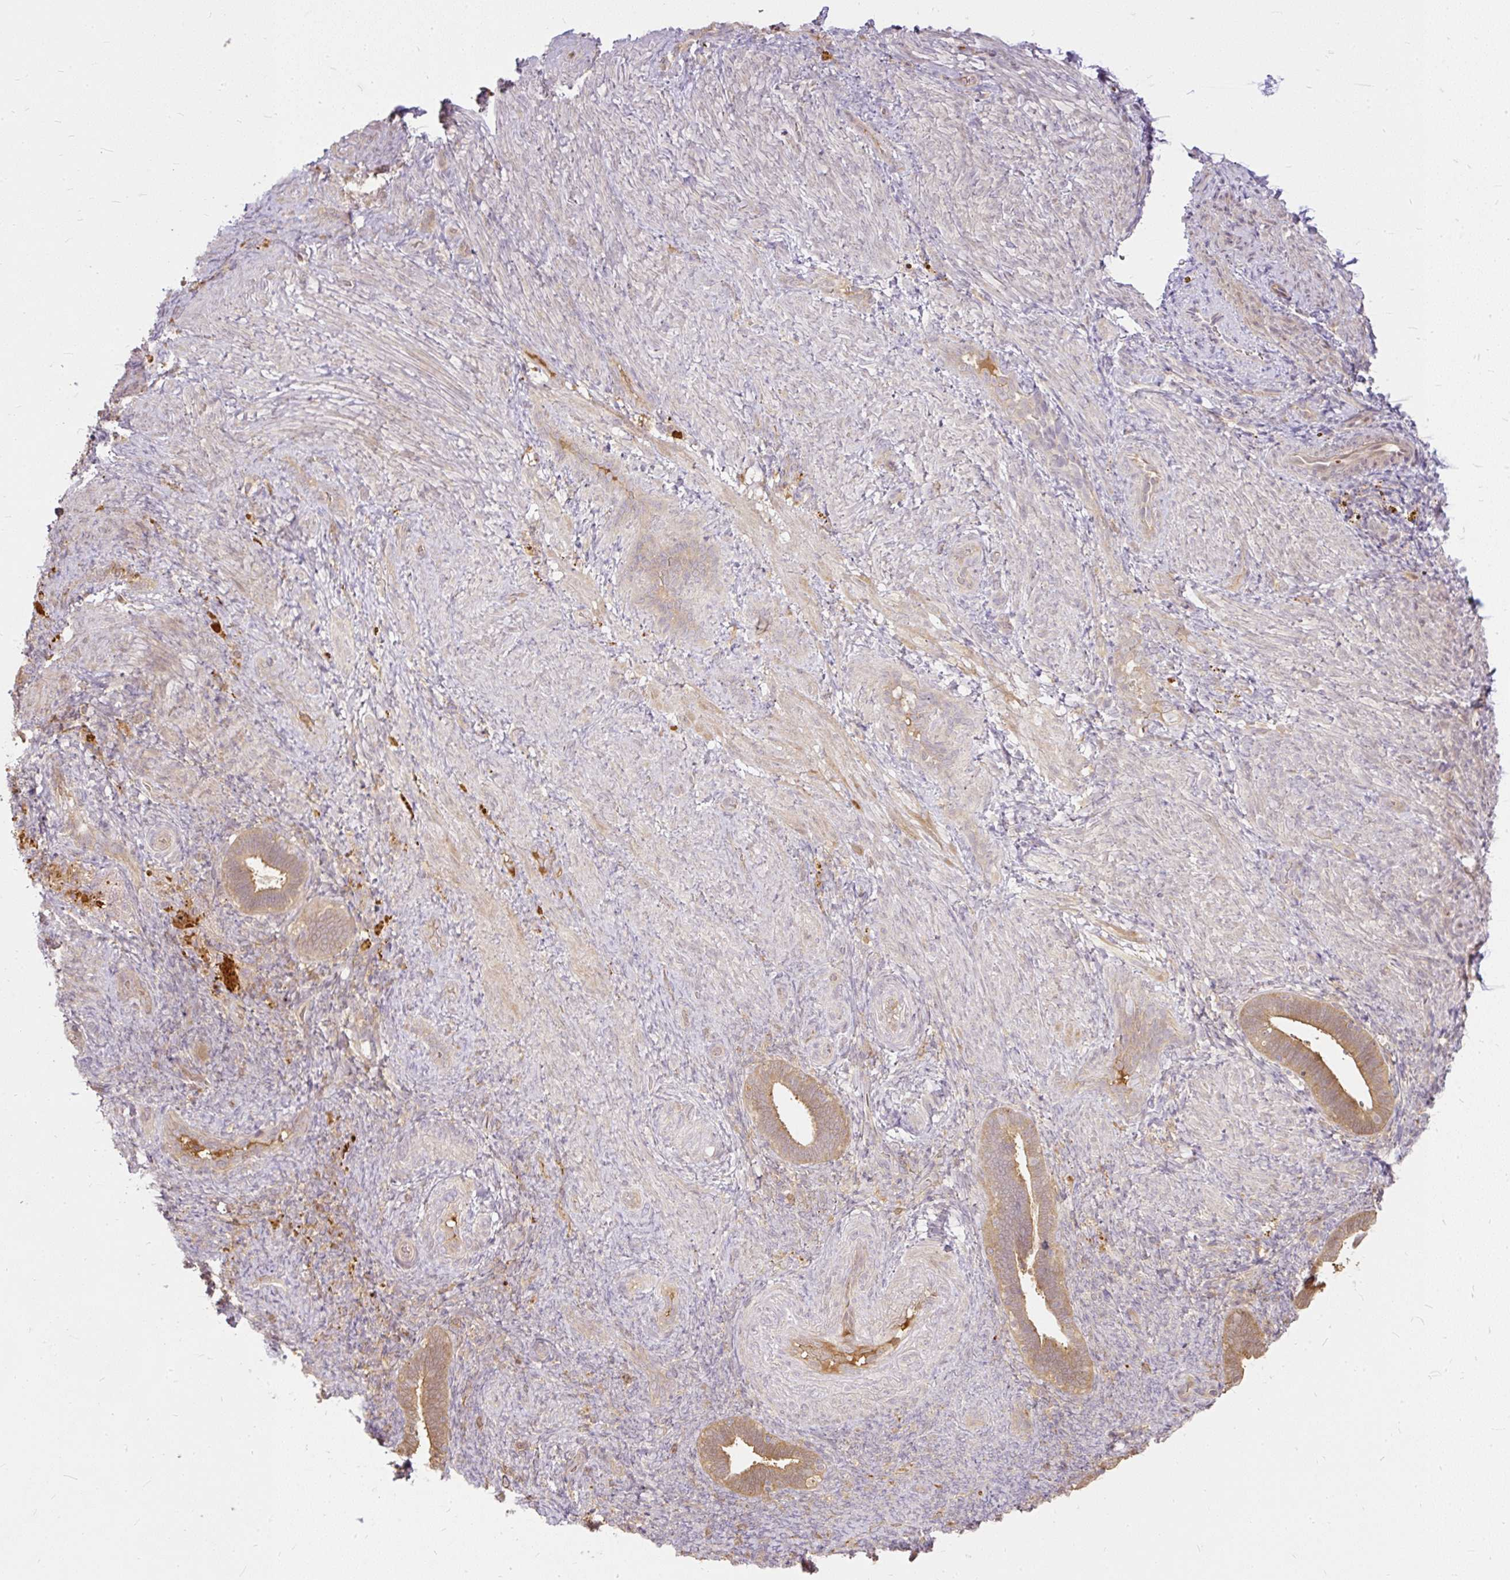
{"staining": {"intensity": "negative", "quantity": "none", "location": "none"}, "tissue": "endometrium", "cell_type": "Cells in endometrial stroma", "image_type": "normal", "snomed": [{"axis": "morphology", "description": "Normal tissue, NOS"}, {"axis": "topography", "description": "Endometrium"}], "caption": "This is a histopathology image of immunohistochemistry staining of normal endometrium, which shows no expression in cells in endometrial stroma.", "gene": "AP5S1", "patient": {"sex": "female", "age": 34}}